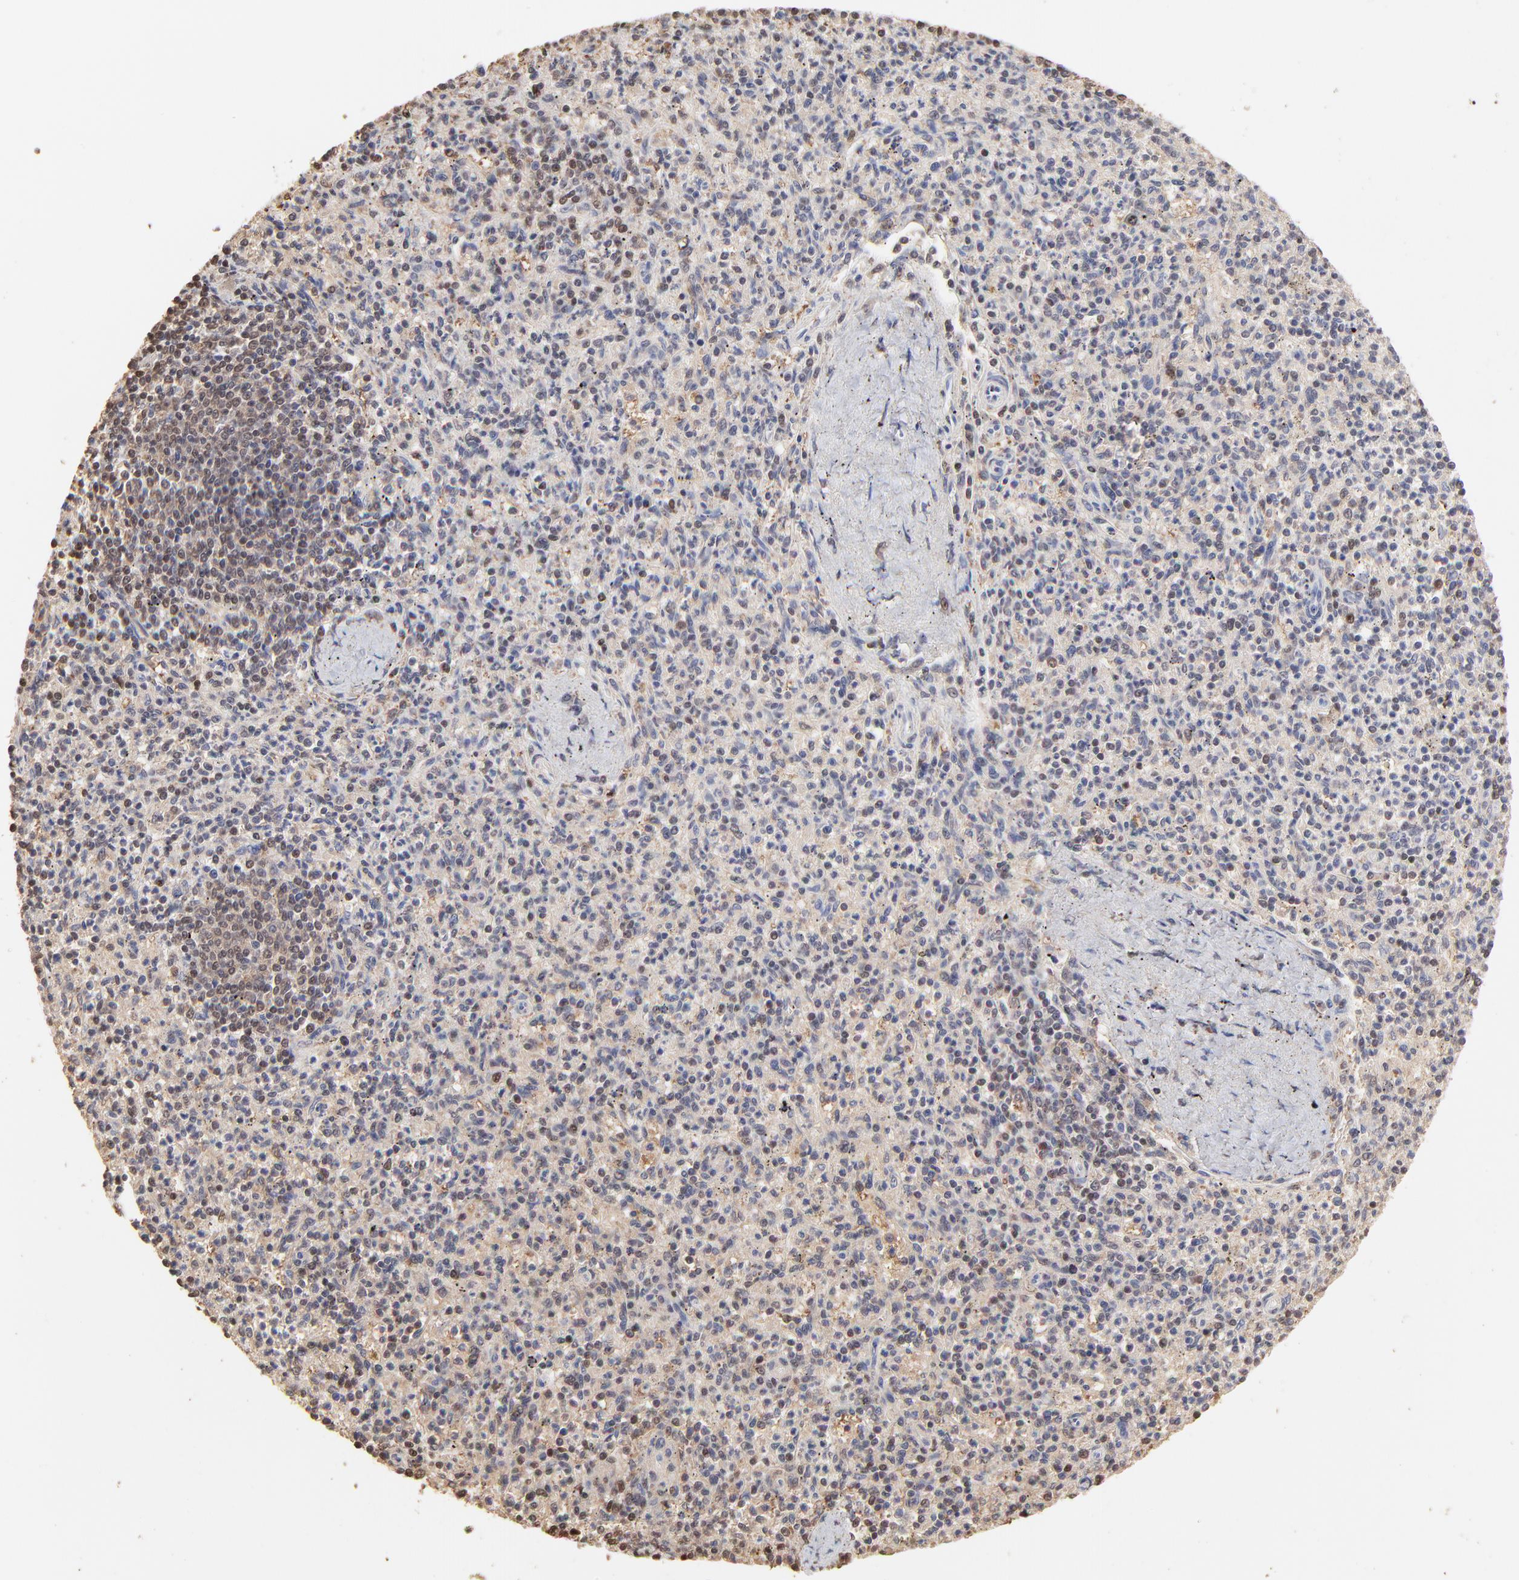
{"staining": {"intensity": "weak", "quantity": "25%-75%", "location": "nuclear"}, "tissue": "spleen", "cell_type": "Cells in red pulp", "image_type": "normal", "snomed": [{"axis": "morphology", "description": "Normal tissue, NOS"}, {"axis": "topography", "description": "Spleen"}], "caption": "Immunohistochemical staining of normal spleen displays low levels of weak nuclear staining in about 25%-75% of cells in red pulp. The staining was performed using DAB, with brown indicating positive protein expression. Nuclei are stained blue with hematoxylin.", "gene": "BIRC5", "patient": {"sex": "male", "age": 72}}